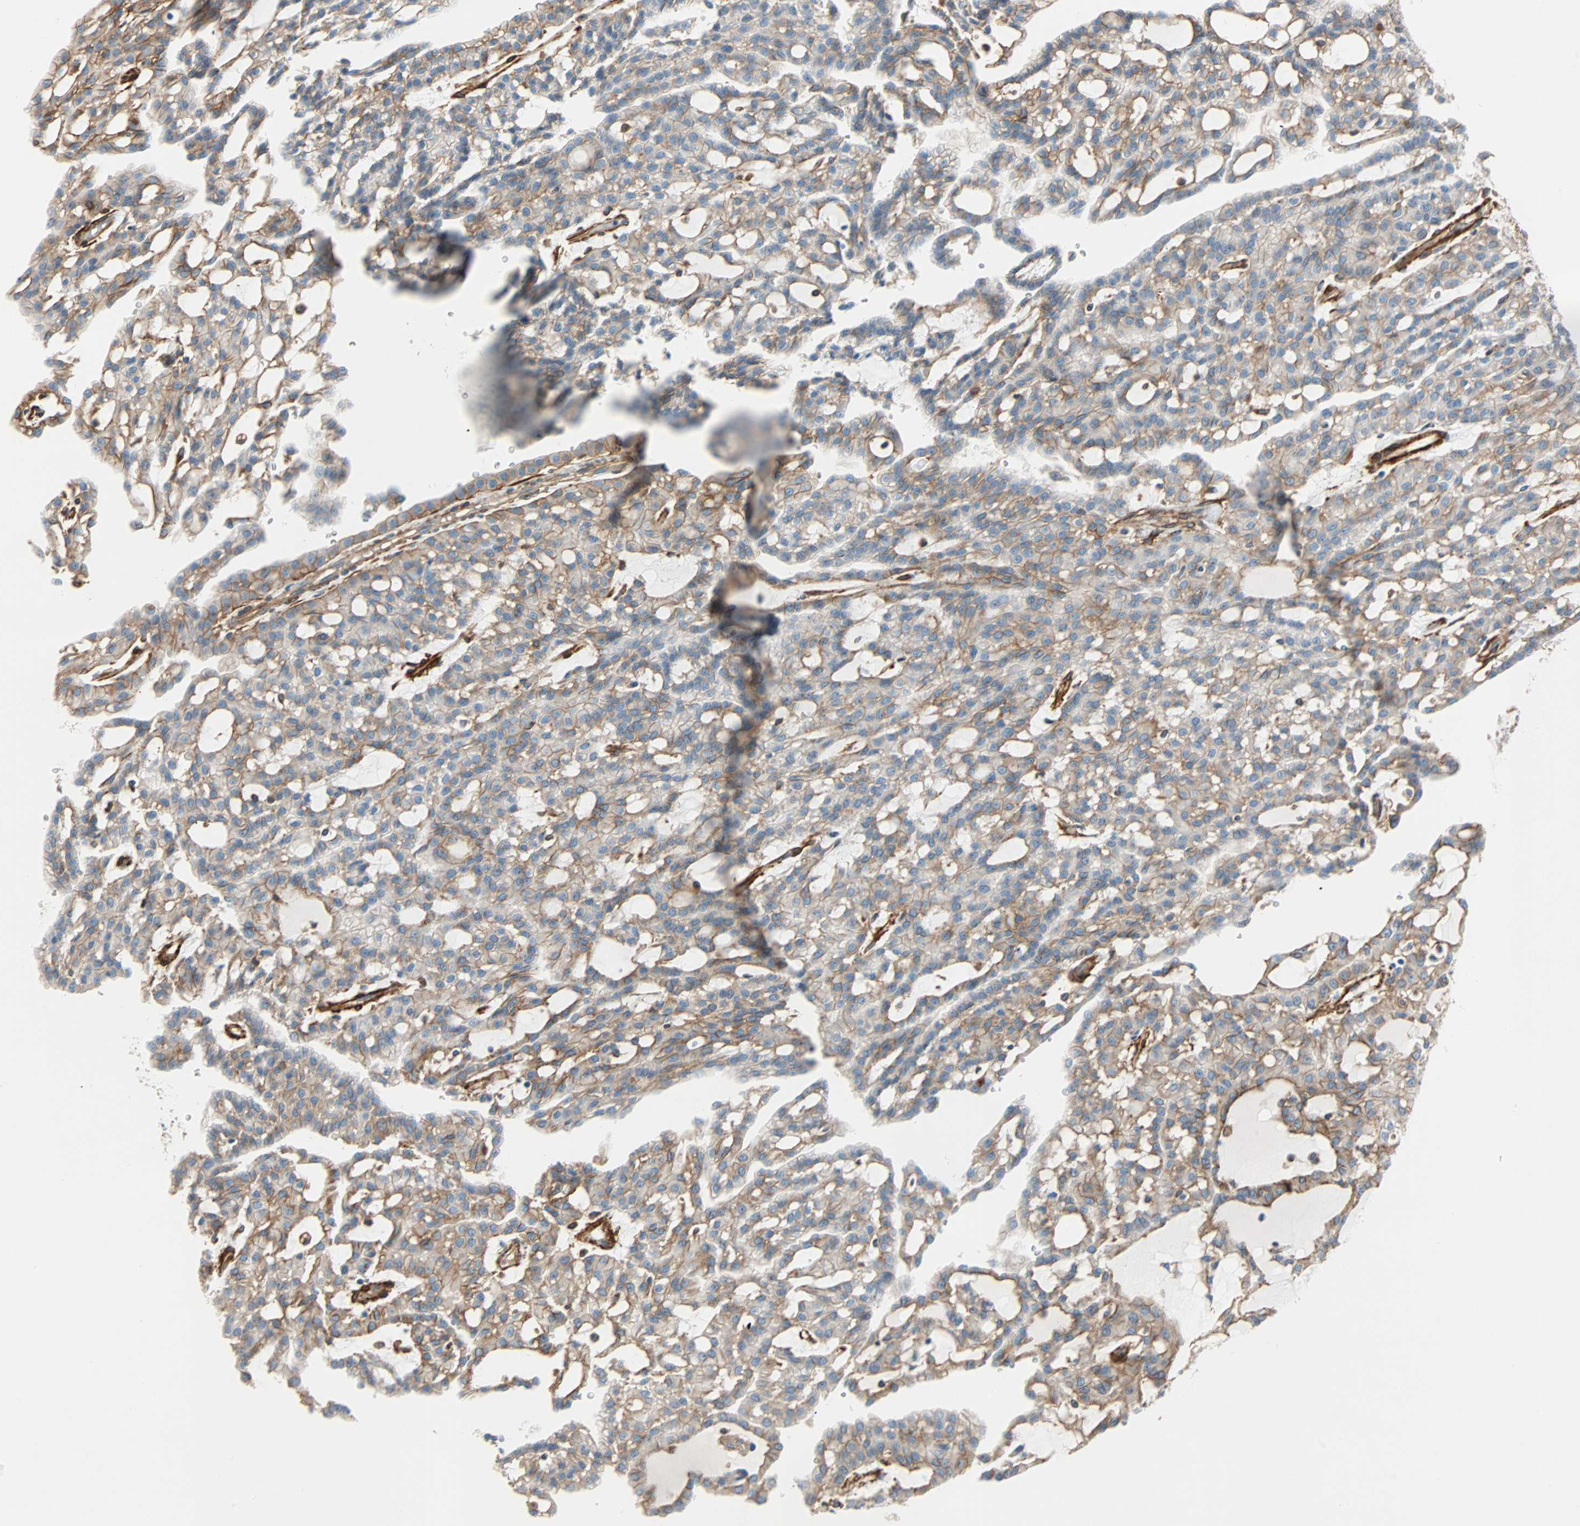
{"staining": {"intensity": "moderate", "quantity": ">75%", "location": "cytoplasmic/membranous"}, "tissue": "renal cancer", "cell_type": "Tumor cells", "image_type": "cancer", "snomed": [{"axis": "morphology", "description": "Adenocarcinoma, NOS"}, {"axis": "topography", "description": "Kidney"}], "caption": "DAB immunohistochemical staining of renal adenocarcinoma demonstrates moderate cytoplasmic/membranous protein positivity in about >75% of tumor cells.", "gene": "EPB41L2", "patient": {"sex": "male", "age": 63}}